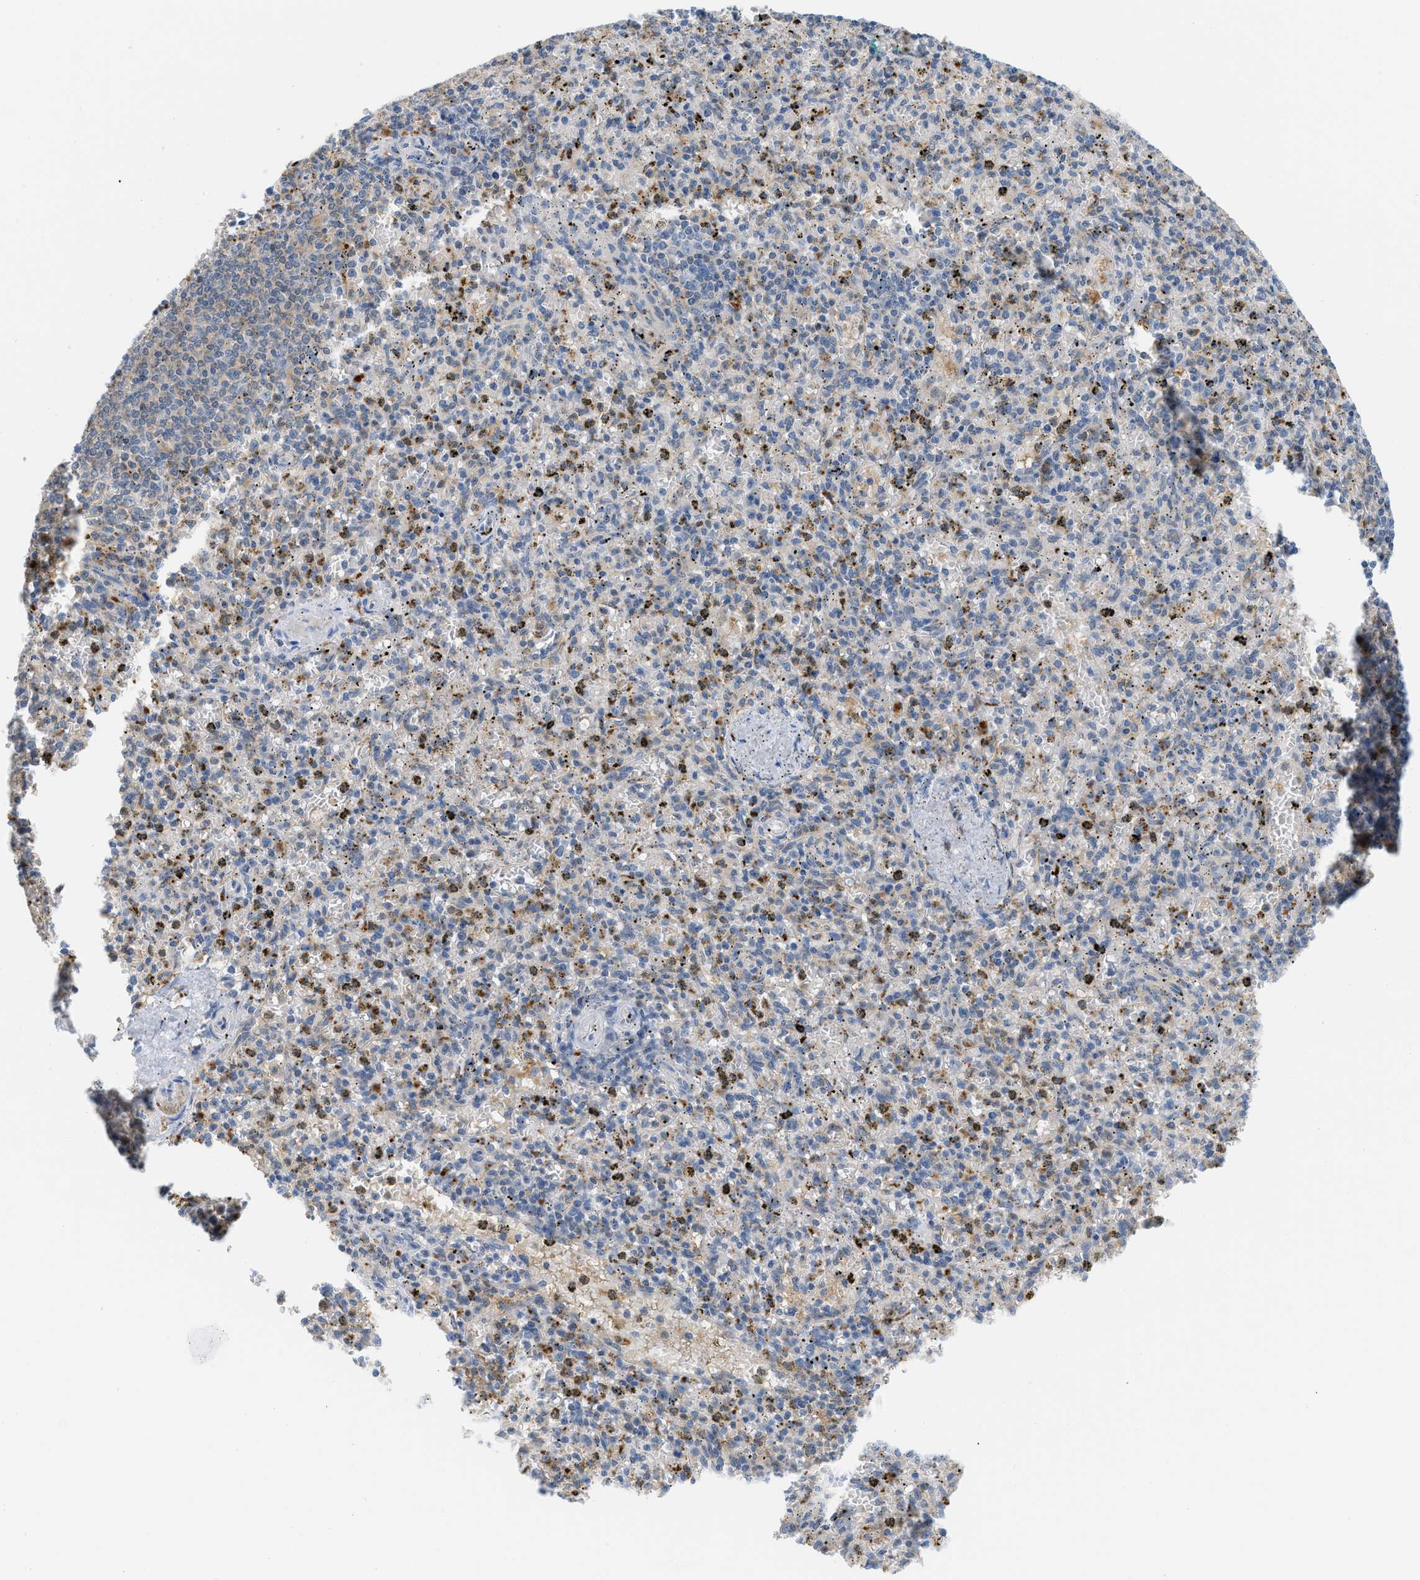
{"staining": {"intensity": "weak", "quantity": ">75%", "location": "cytoplasmic/membranous"}, "tissue": "spleen", "cell_type": "Cells in red pulp", "image_type": "normal", "snomed": [{"axis": "morphology", "description": "Normal tissue, NOS"}, {"axis": "topography", "description": "Spleen"}], "caption": "Protein expression analysis of normal human spleen reveals weak cytoplasmic/membranous staining in approximately >75% of cells in red pulp. (DAB (3,3'-diaminobenzidine) IHC, brown staining for protein, blue staining for nuclei).", "gene": "CSTB", "patient": {"sex": "male", "age": 72}}